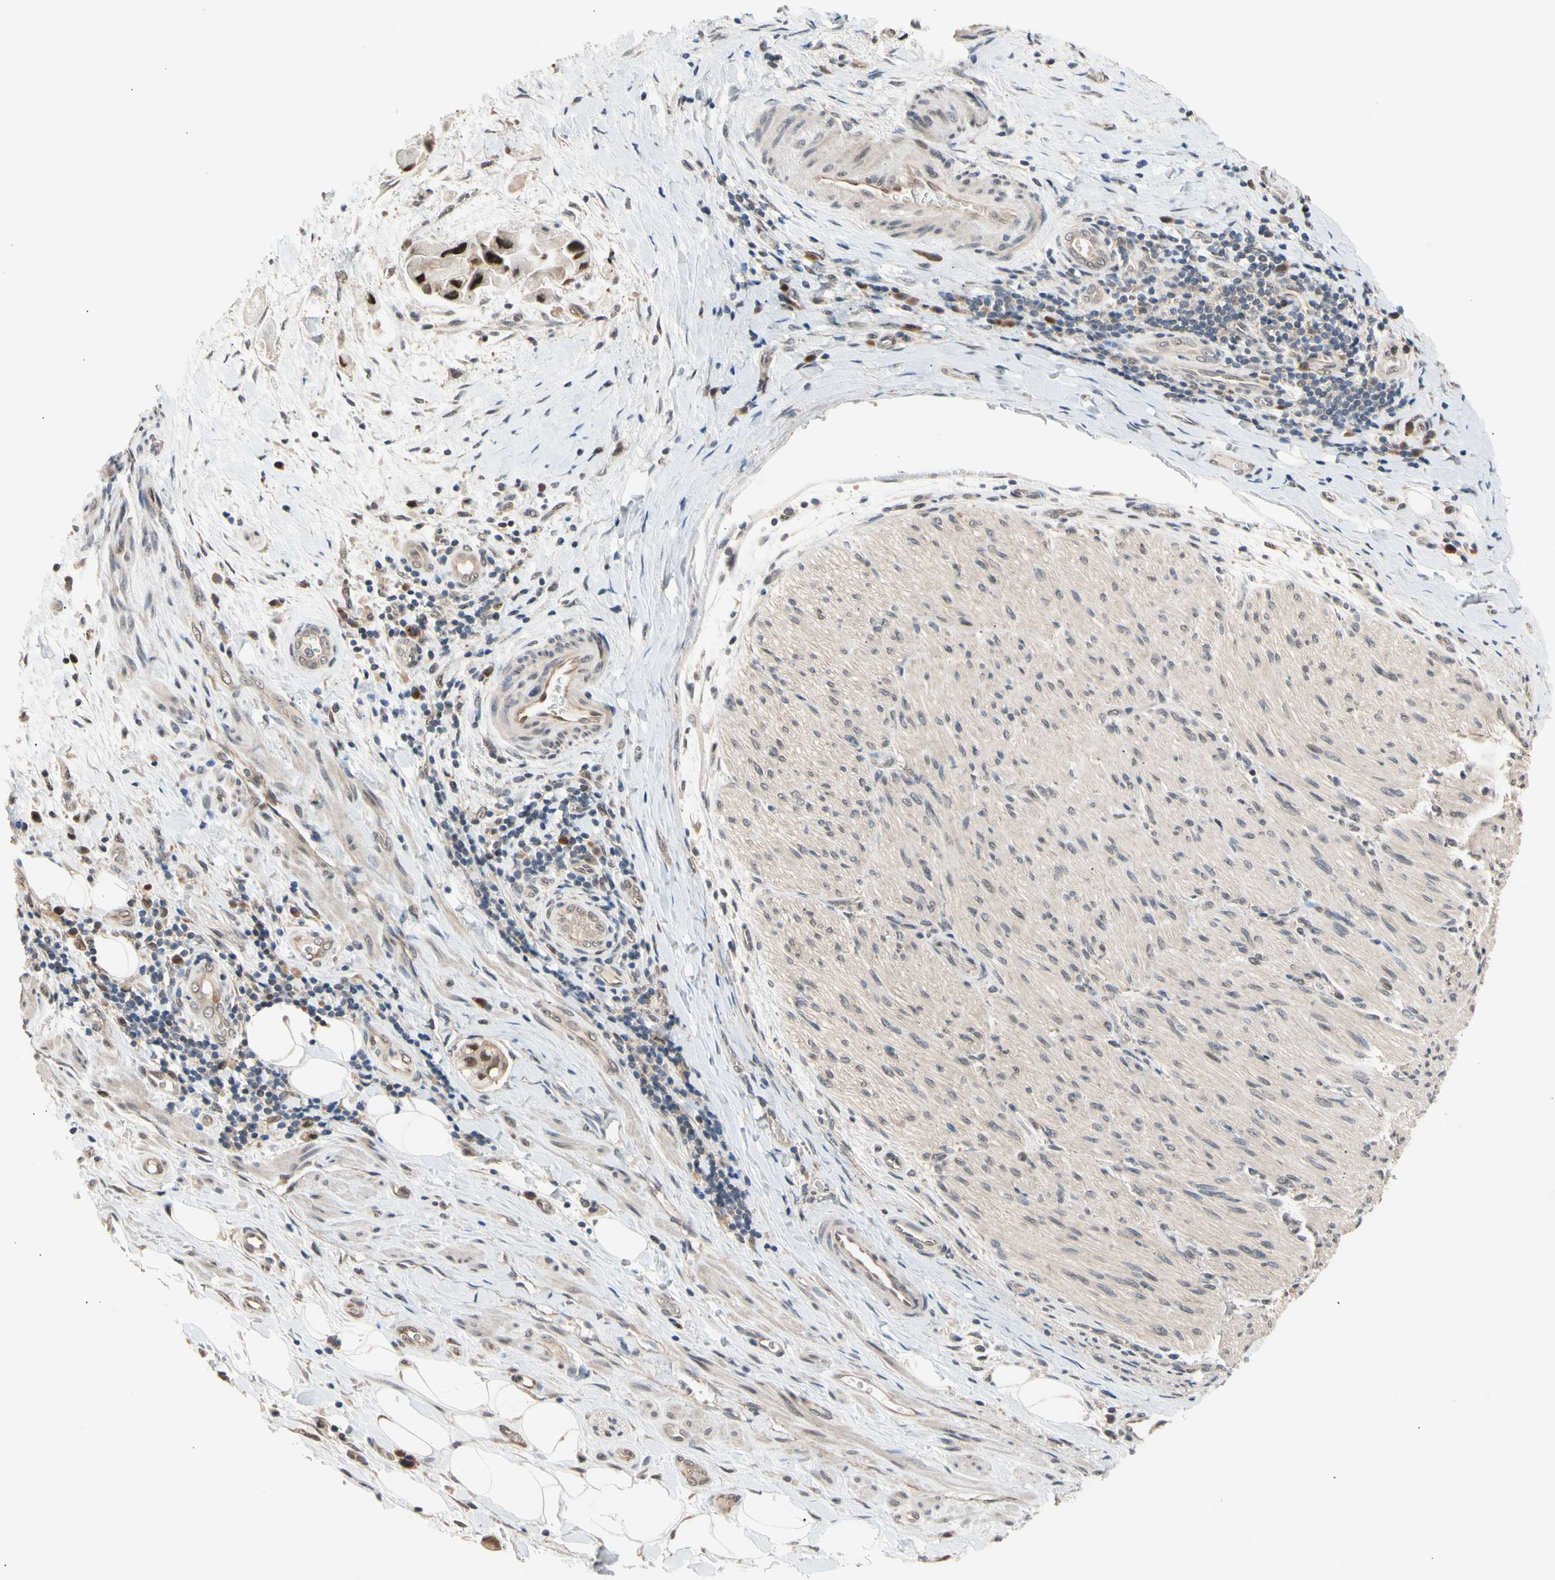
{"staining": {"intensity": "moderate", "quantity": ">75%", "location": "cytoplasmic/membranous,nuclear"}, "tissue": "liver cancer", "cell_type": "Tumor cells", "image_type": "cancer", "snomed": [{"axis": "morphology", "description": "Normal tissue, NOS"}, {"axis": "morphology", "description": "Cholangiocarcinoma"}, {"axis": "topography", "description": "Liver"}, {"axis": "topography", "description": "Peripheral nerve tissue"}], "caption": "Moderate cytoplasmic/membranous and nuclear staining for a protein is present in about >75% of tumor cells of cholangiocarcinoma (liver) using immunohistochemistry.", "gene": "NGEF", "patient": {"sex": "male", "age": 50}}